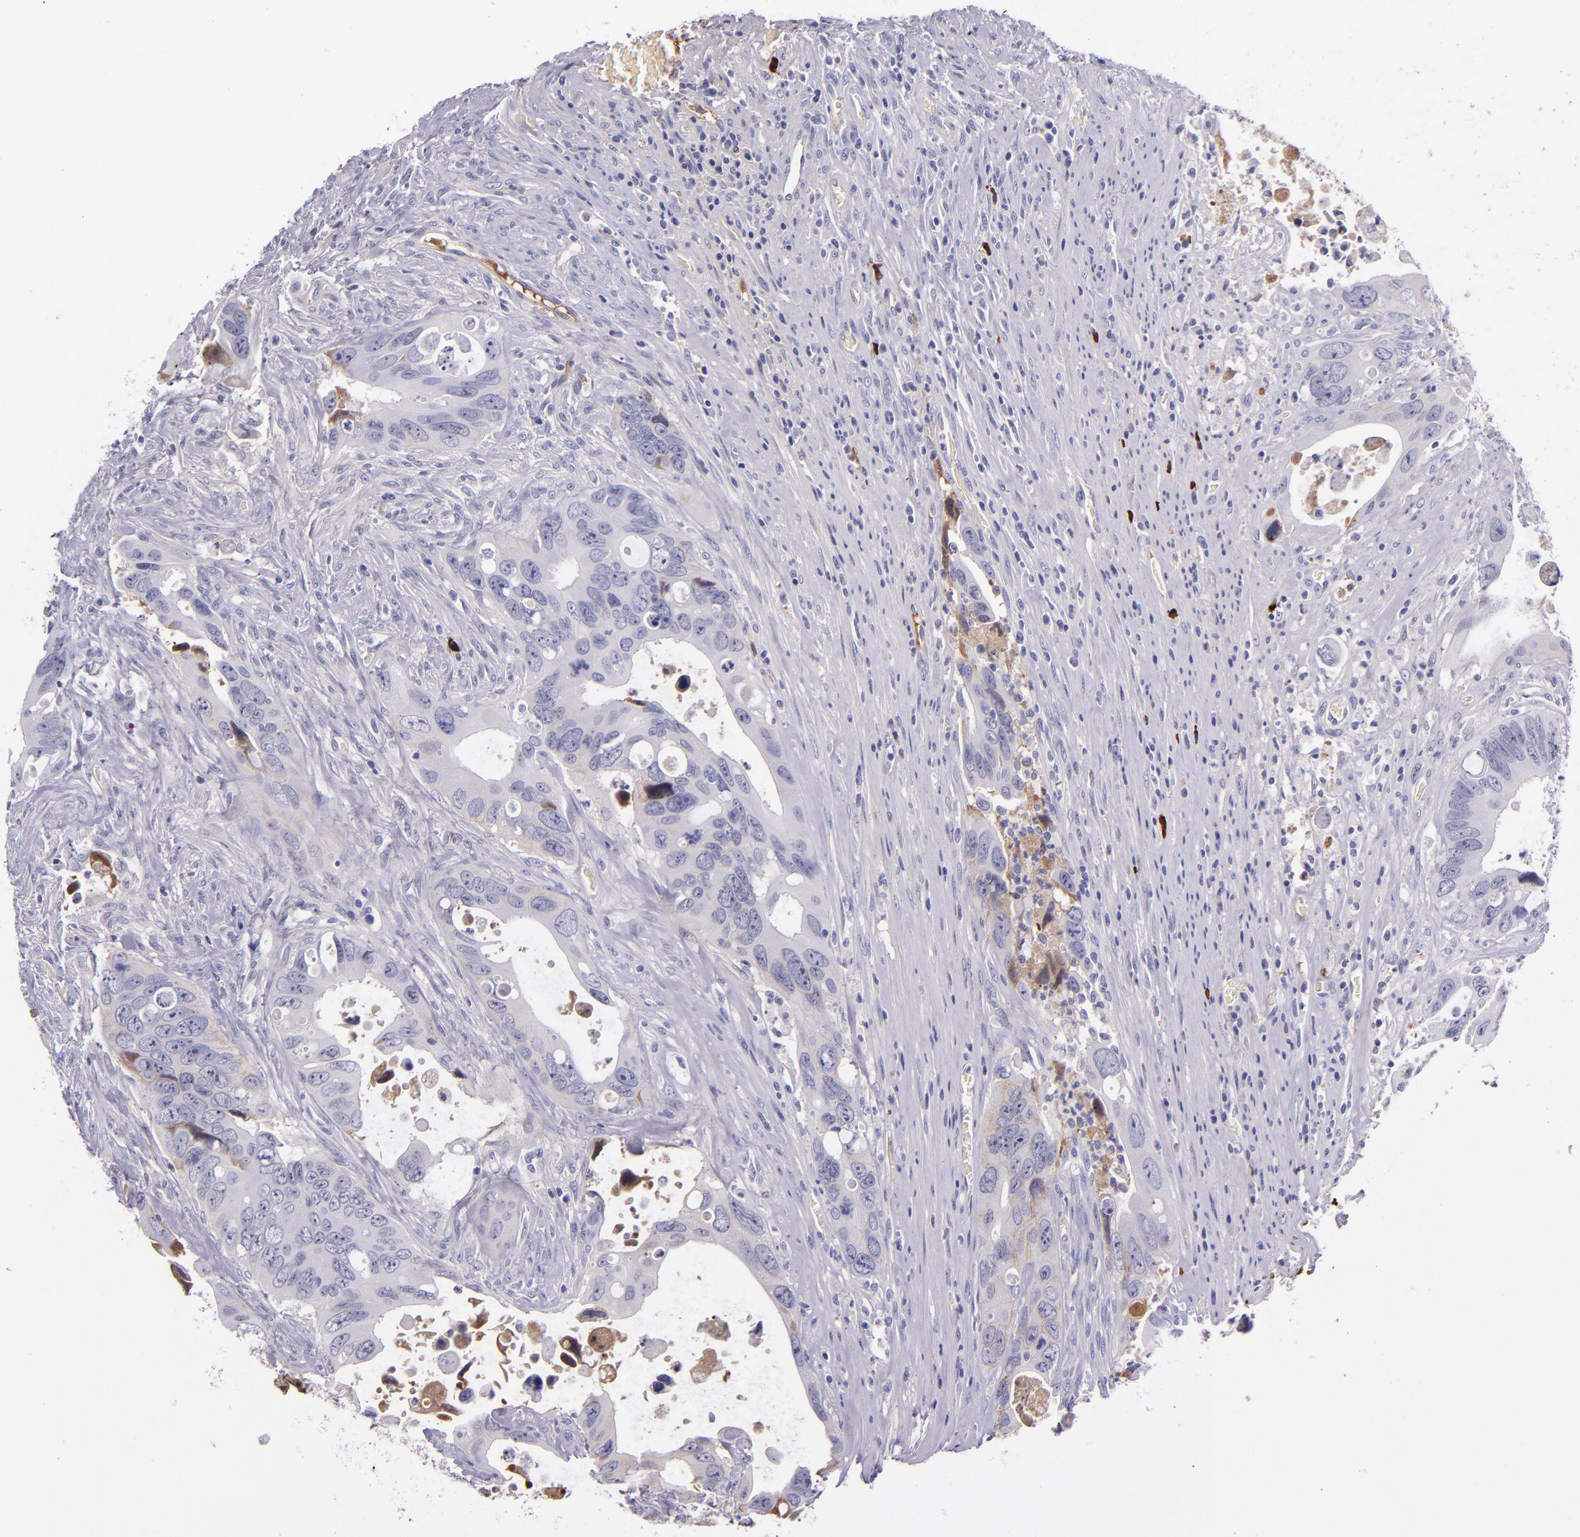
{"staining": {"intensity": "negative", "quantity": "none", "location": "none"}, "tissue": "colorectal cancer", "cell_type": "Tumor cells", "image_type": "cancer", "snomed": [{"axis": "morphology", "description": "Adenocarcinoma, NOS"}, {"axis": "topography", "description": "Rectum"}], "caption": "IHC image of neoplastic tissue: colorectal cancer (adenocarcinoma) stained with DAB (3,3'-diaminobenzidine) displays no significant protein expression in tumor cells. (DAB (3,3'-diaminobenzidine) IHC with hematoxylin counter stain).", "gene": "KNG1", "patient": {"sex": "male", "age": 70}}